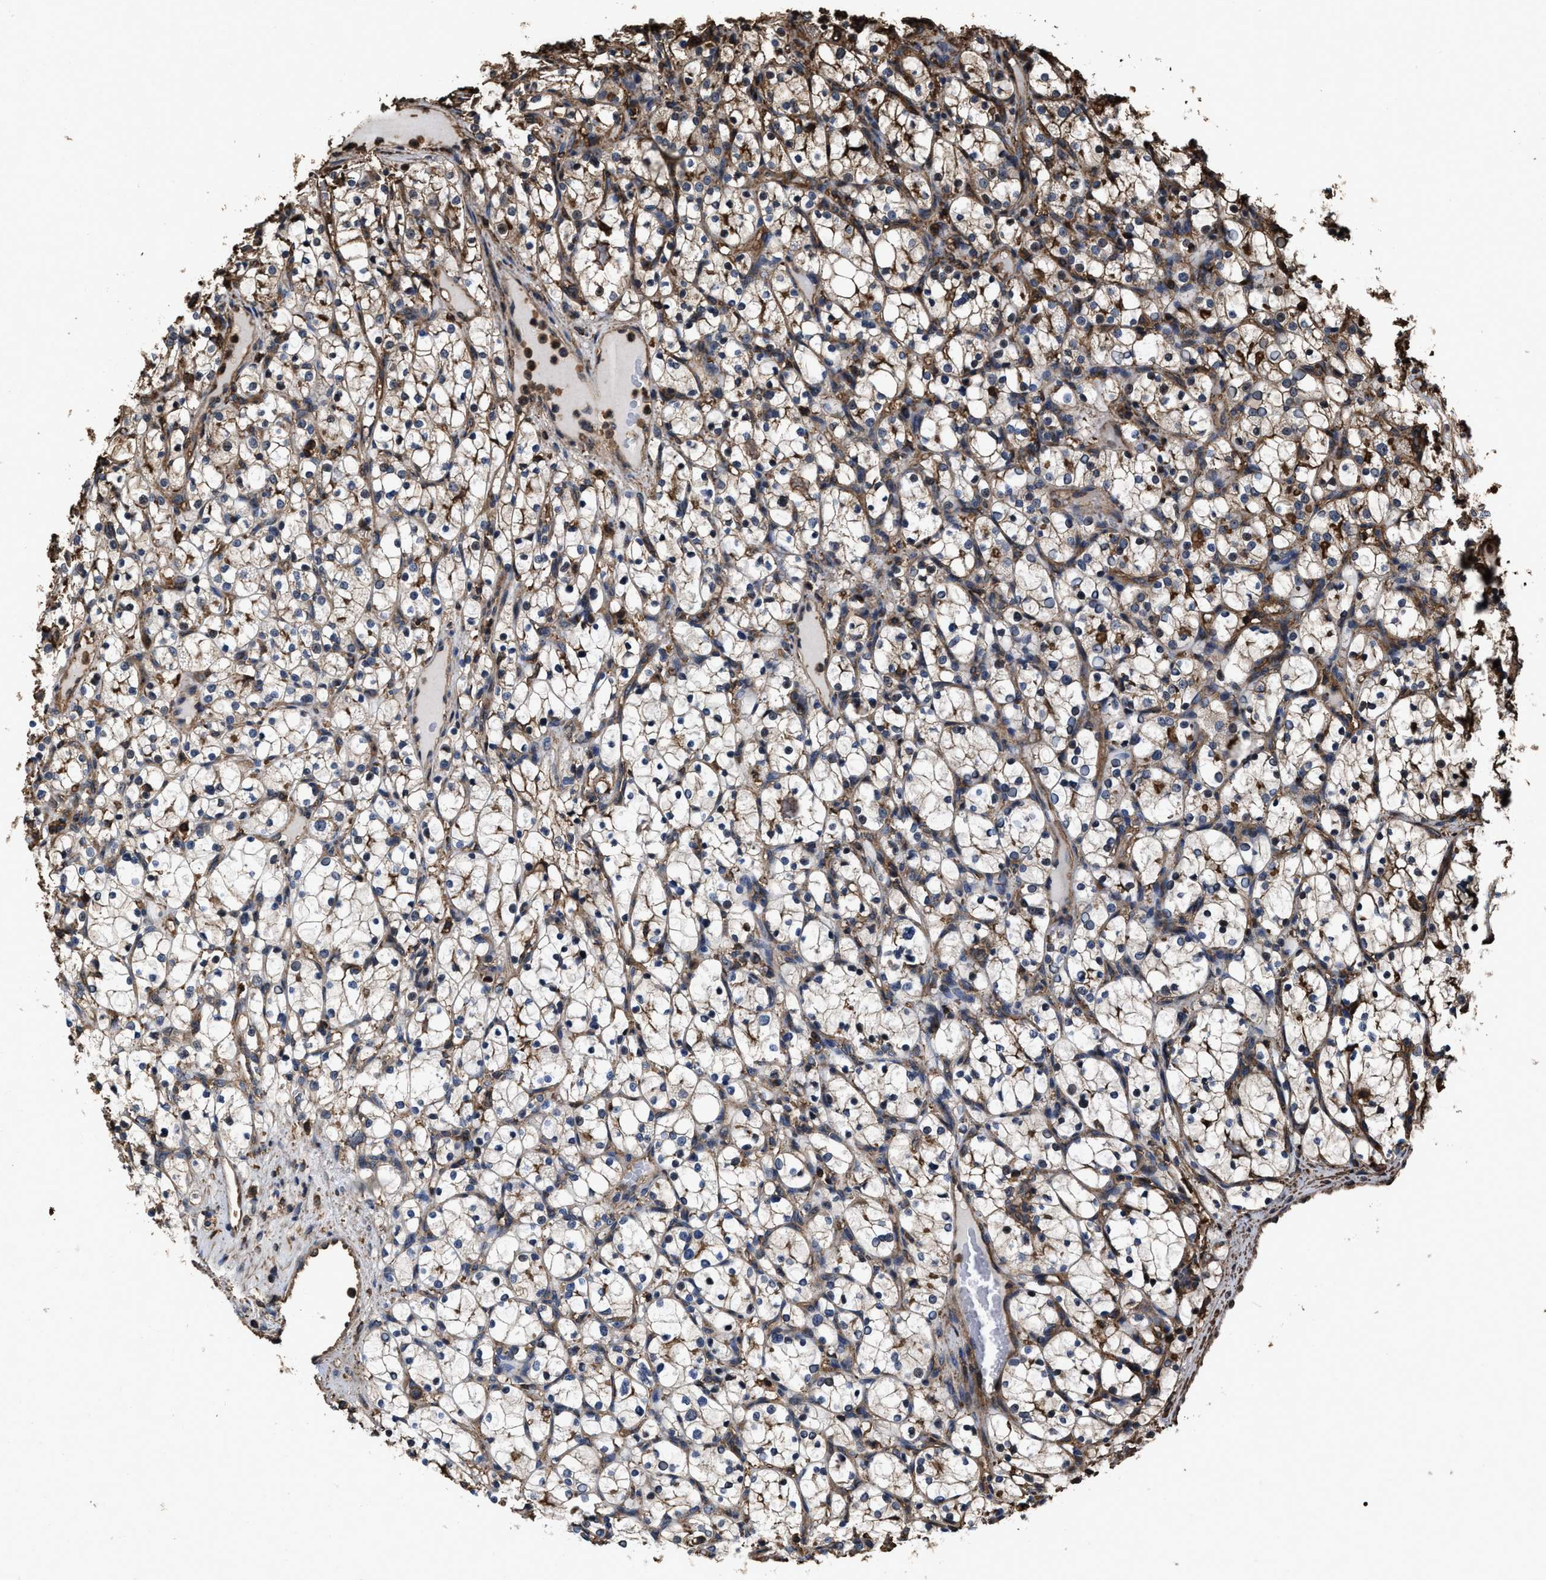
{"staining": {"intensity": "moderate", "quantity": "25%-75%", "location": "cytoplasmic/membranous"}, "tissue": "renal cancer", "cell_type": "Tumor cells", "image_type": "cancer", "snomed": [{"axis": "morphology", "description": "Adenocarcinoma, NOS"}, {"axis": "topography", "description": "Kidney"}], "caption": "Adenocarcinoma (renal) stained with IHC demonstrates moderate cytoplasmic/membranous staining in approximately 25%-75% of tumor cells.", "gene": "KBTBD2", "patient": {"sex": "female", "age": 69}}